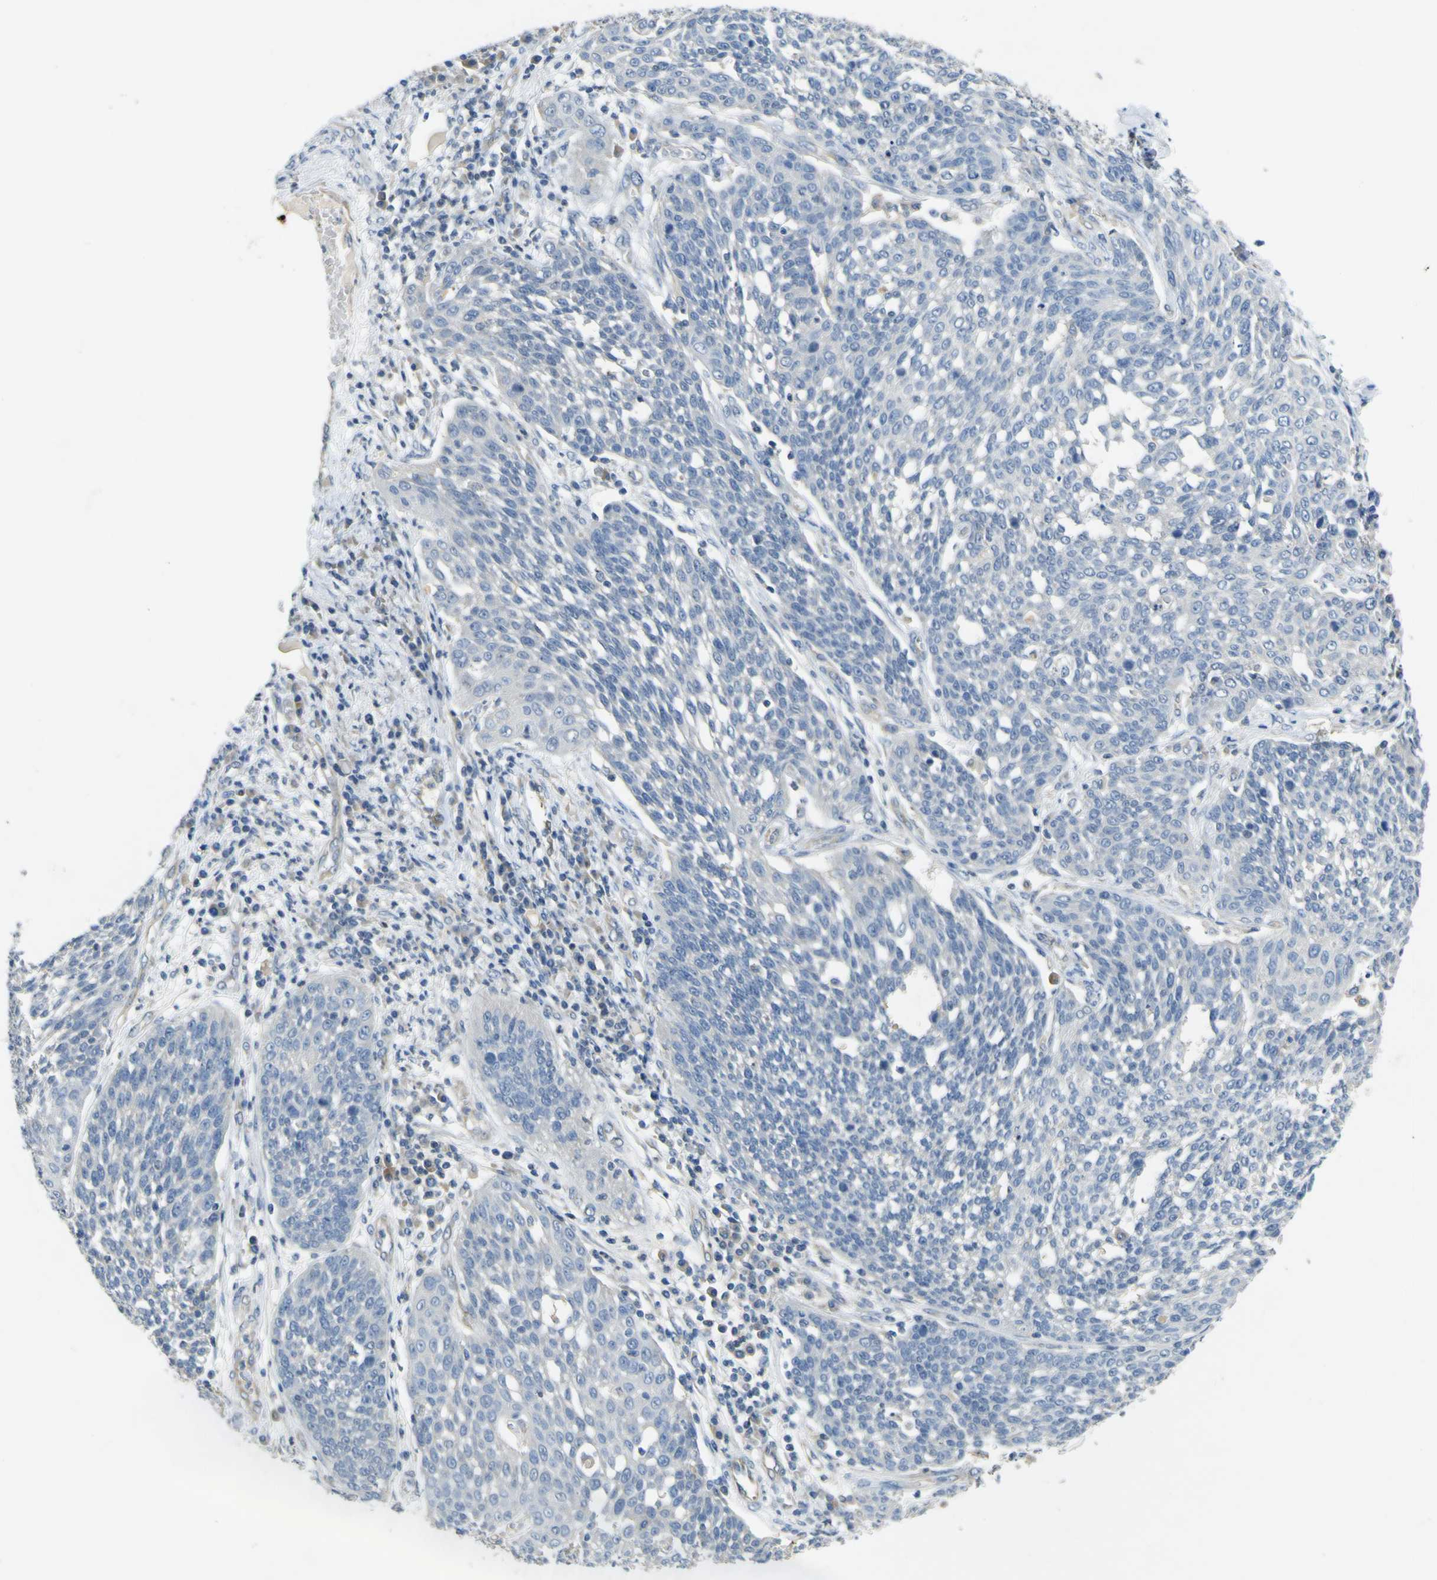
{"staining": {"intensity": "negative", "quantity": "none", "location": "none"}, "tissue": "cervical cancer", "cell_type": "Tumor cells", "image_type": "cancer", "snomed": [{"axis": "morphology", "description": "Squamous cell carcinoma, NOS"}, {"axis": "topography", "description": "Cervix"}], "caption": "Cervical cancer (squamous cell carcinoma) stained for a protein using immunohistochemistry (IHC) reveals no staining tumor cells.", "gene": "LDLR", "patient": {"sex": "female", "age": 34}}